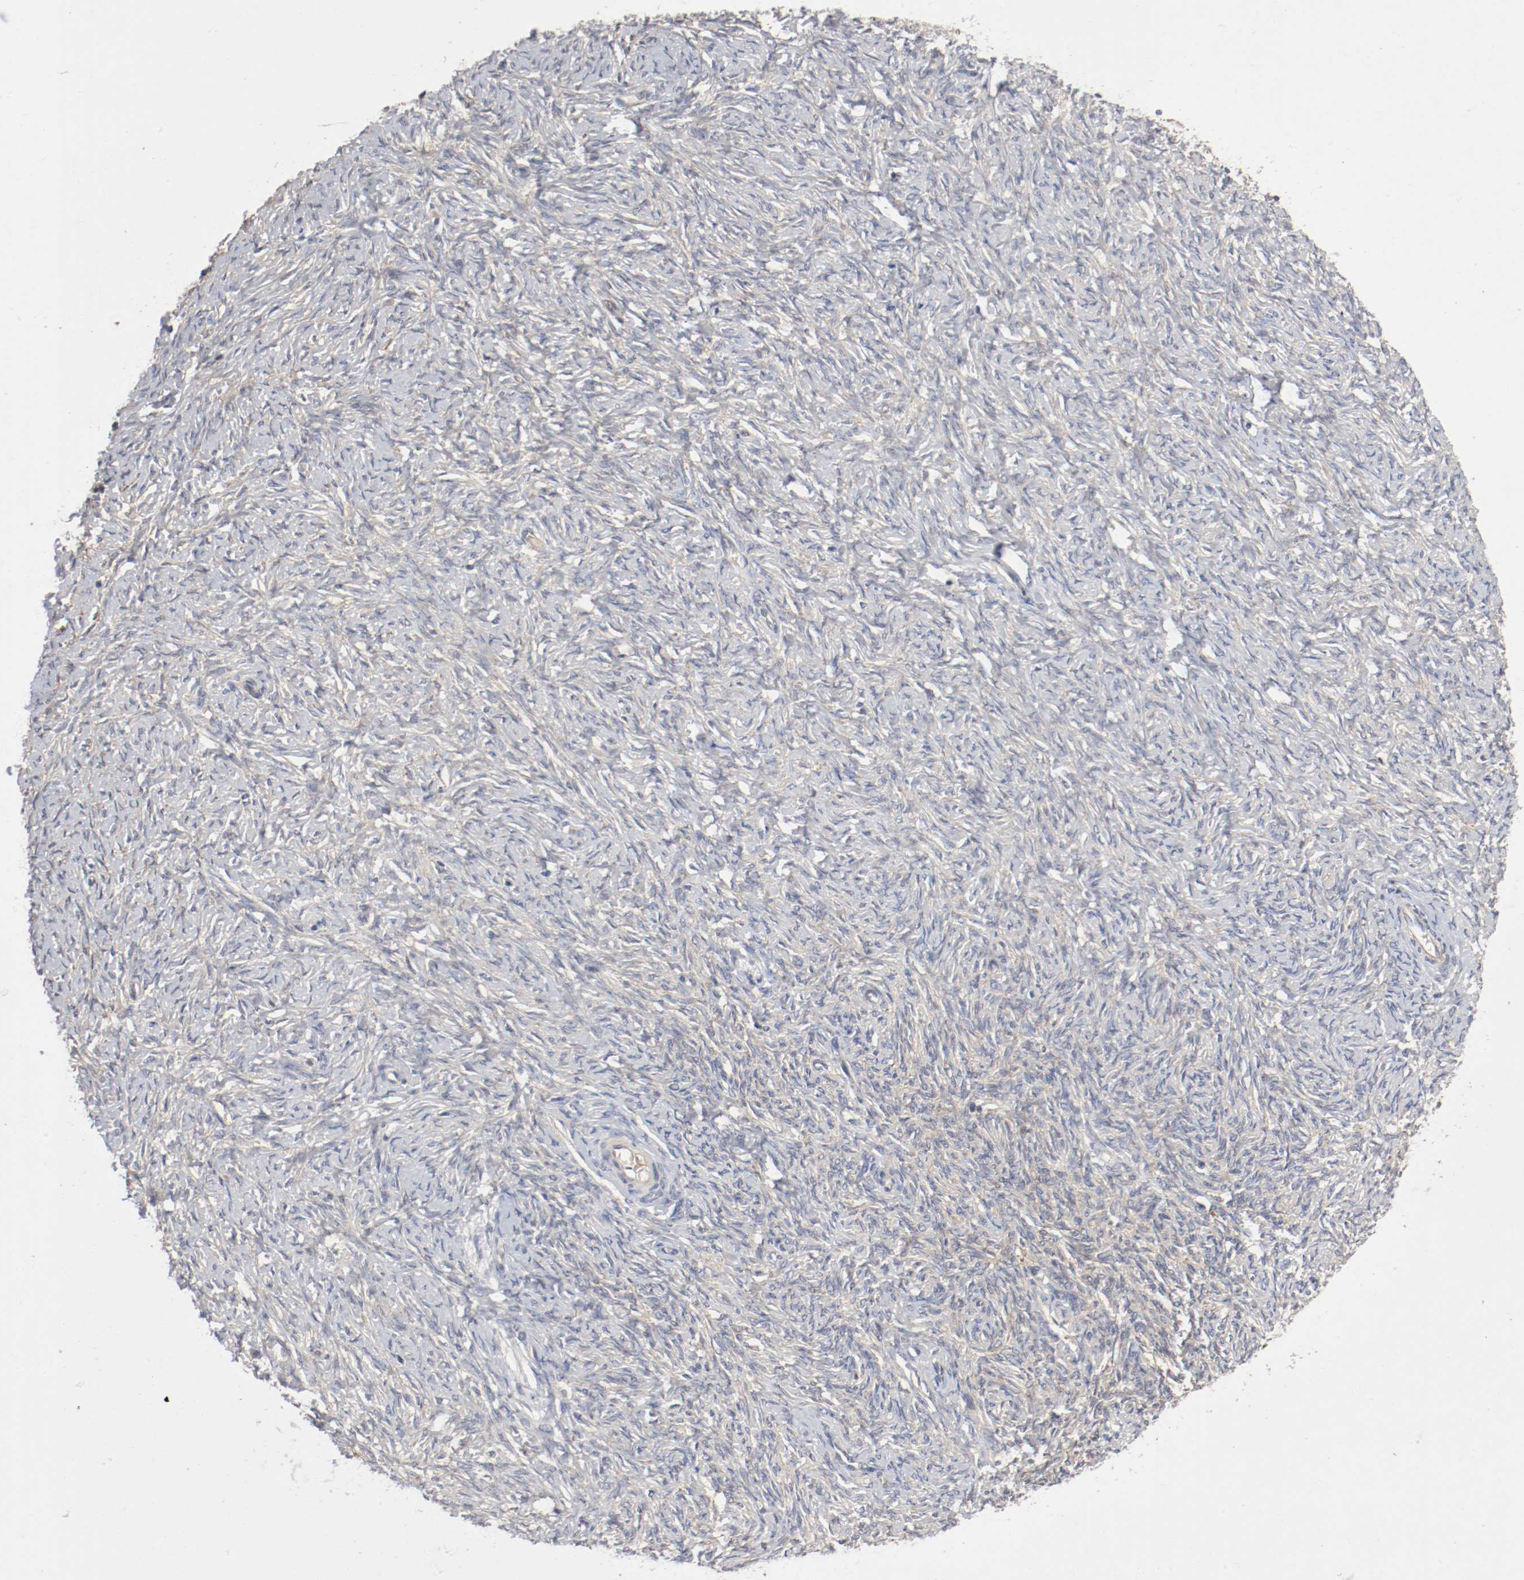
{"staining": {"intensity": "weak", "quantity": "25%-75%", "location": "cytoplasmic/membranous"}, "tissue": "ovarian cancer", "cell_type": "Tumor cells", "image_type": "cancer", "snomed": [{"axis": "morphology", "description": "Normal tissue, NOS"}, {"axis": "morphology", "description": "Cystadenocarcinoma, serous, NOS"}, {"axis": "topography", "description": "Ovary"}], "caption": "DAB (3,3'-diaminobenzidine) immunohistochemical staining of ovarian cancer (serous cystadenocarcinoma) displays weak cytoplasmic/membranous protein expression in about 25%-75% of tumor cells.", "gene": "REN", "patient": {"sex": "female", "age": 62}}